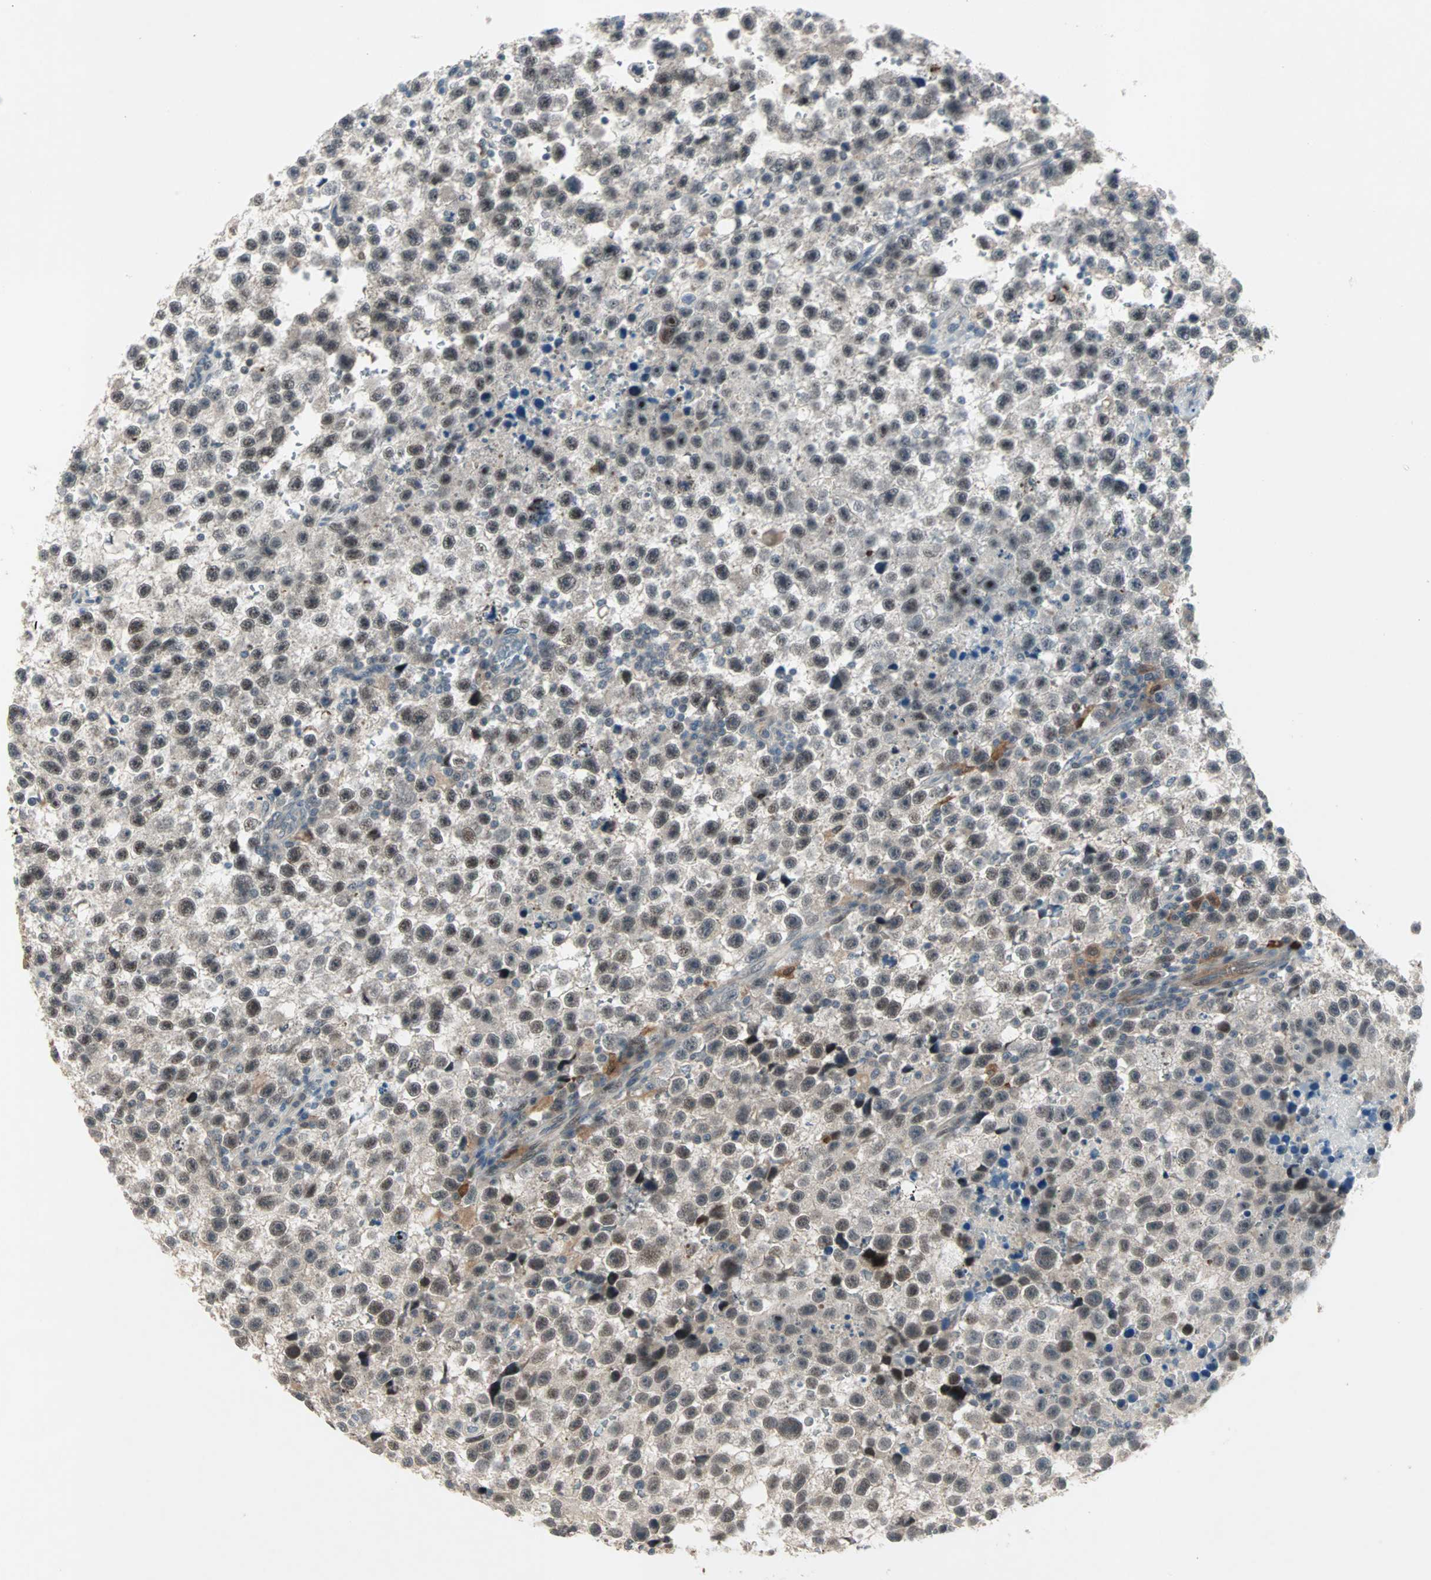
{"staining": {"intensity": "moderate", "quantity": "<25%", "location": "cytoplasmic/membranous"}, "tissue": "testis cancer", "cell_type": "Tumor cells", "image_type": "cancer", "snomed": [{"axis": "morphology", "description": "Seminoma, NOS"}, {"axis": "topography", "description": "Testis"}], "caption": "A brown stain highlights moderate cytoplasmic/membranous staining of a protein in testis cancer tumor cells. The staining is performed using DAB (3,3'-diaminobenzidine) brown chromogen to label protein expression. The nuclei are counter-stained blue using hematoxylin.", "gene": "RTL6", "patient": {"sex": "male", "age": 33}}